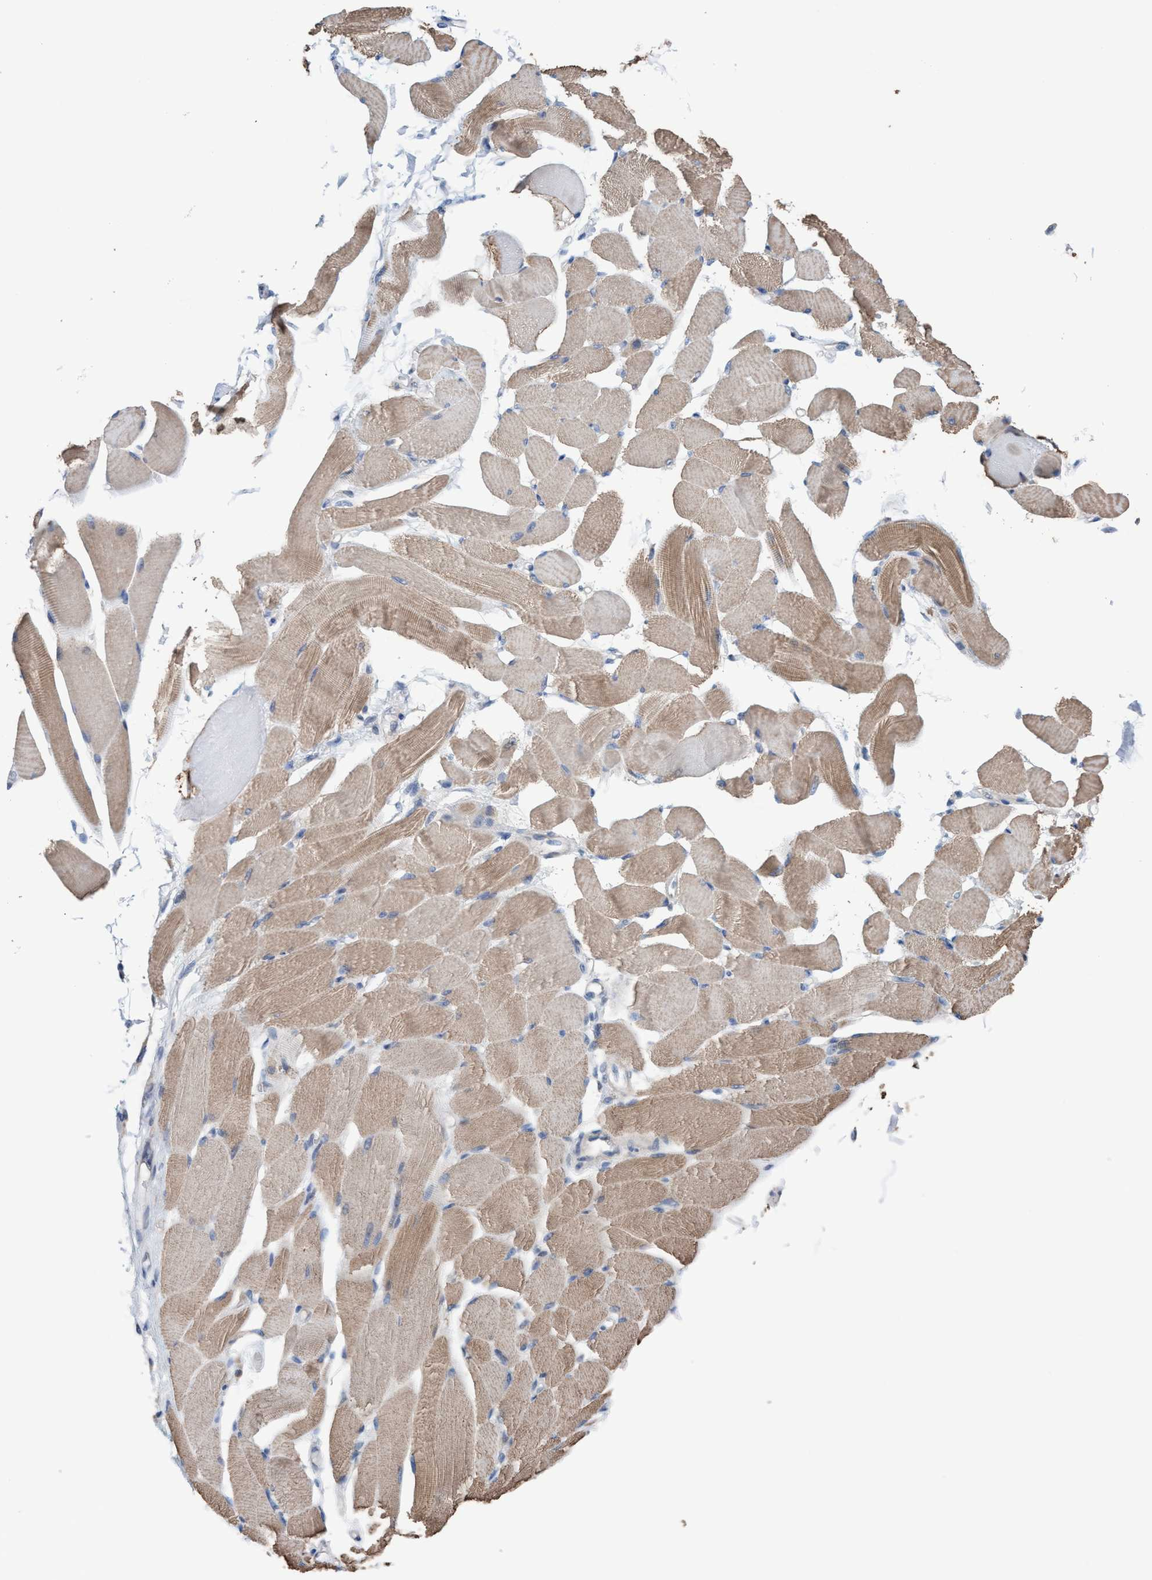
{"staining": {"intensity": "weak", "quantity": "25%-75%", "location": "cytoplasmic/membranous"}, "tissue": "skeletal muscle", "cell_type": "Myocytes", "image_type": "normal", "snomed": [{"axis": "morphology", "description": "Normal tissue, NOS"}, {"axis": "topography", "description": "Skeletal muscle"}, {"axis": "topography", "description": "Peripheral nerve tissue"}], "caption": "DAB (3,3'-diaminobenzidine) immunohistochemical staining of normal skeletal muscle demonstrates weak cytoplasmic/membranous protein positivity in approximately 25%-75% of myocytes.", "gene": "GLOD4", "patient": {"sex": "female", "age": 84}}